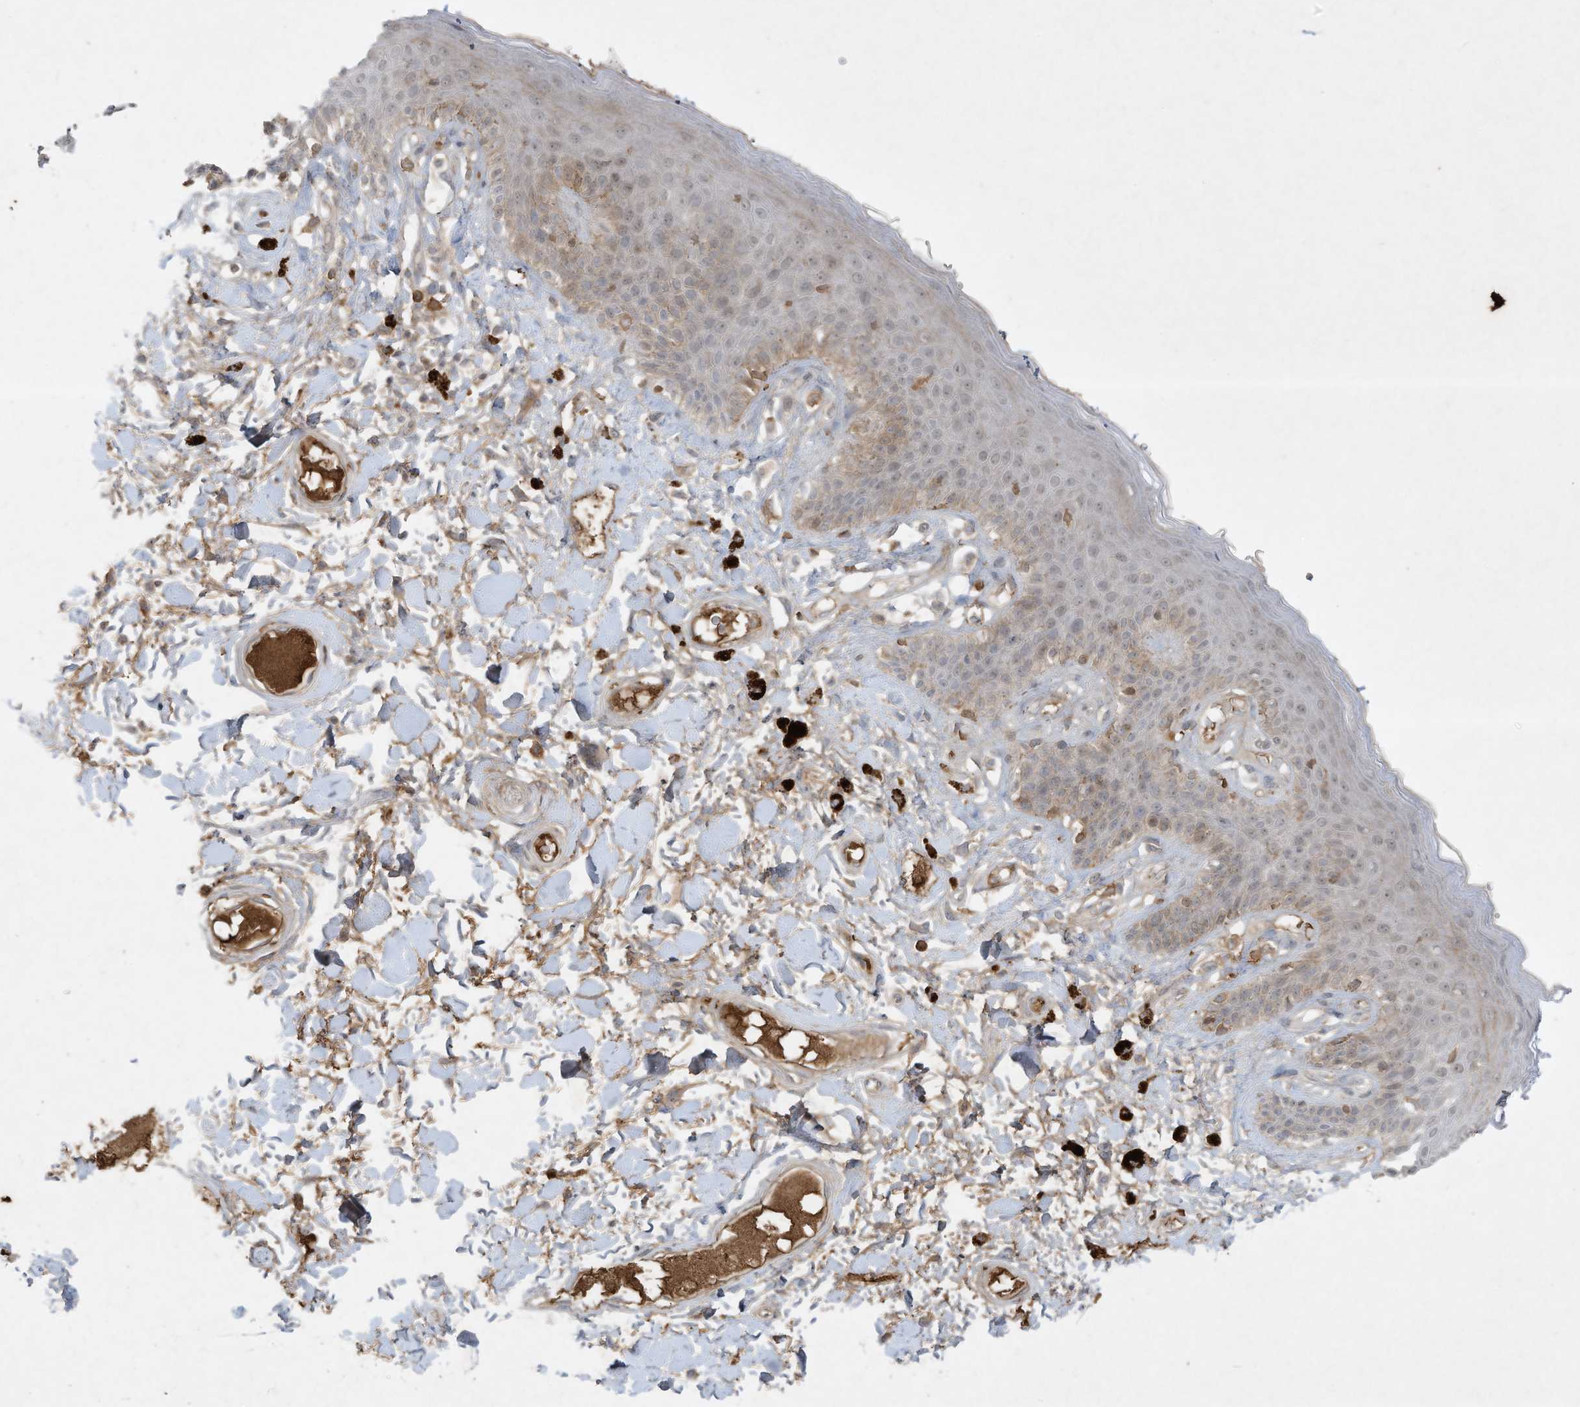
{"staining": {"intensity": "weak", "quantity": "25%-75%", "location": "cytoplasmic/membranous"}, "tissue": "skin", "cell_type": "Epidermal cells", "image_type": "normal", "snomed": [{"axis": "morphology", "description": "Normal tissue, NOS"}, {"axis": "topography", "description": "Anal"}], "caption": "Immunohistochemistry (IHC) (DAB (3,3'-diaminobenzidine)) staining of benign skin displays weak cytoplasmic/membranous protein staining in about 25%-75% of epidermal cells.", "gene": "FETUB", "patient": {"sex": "female", "age": 78}}